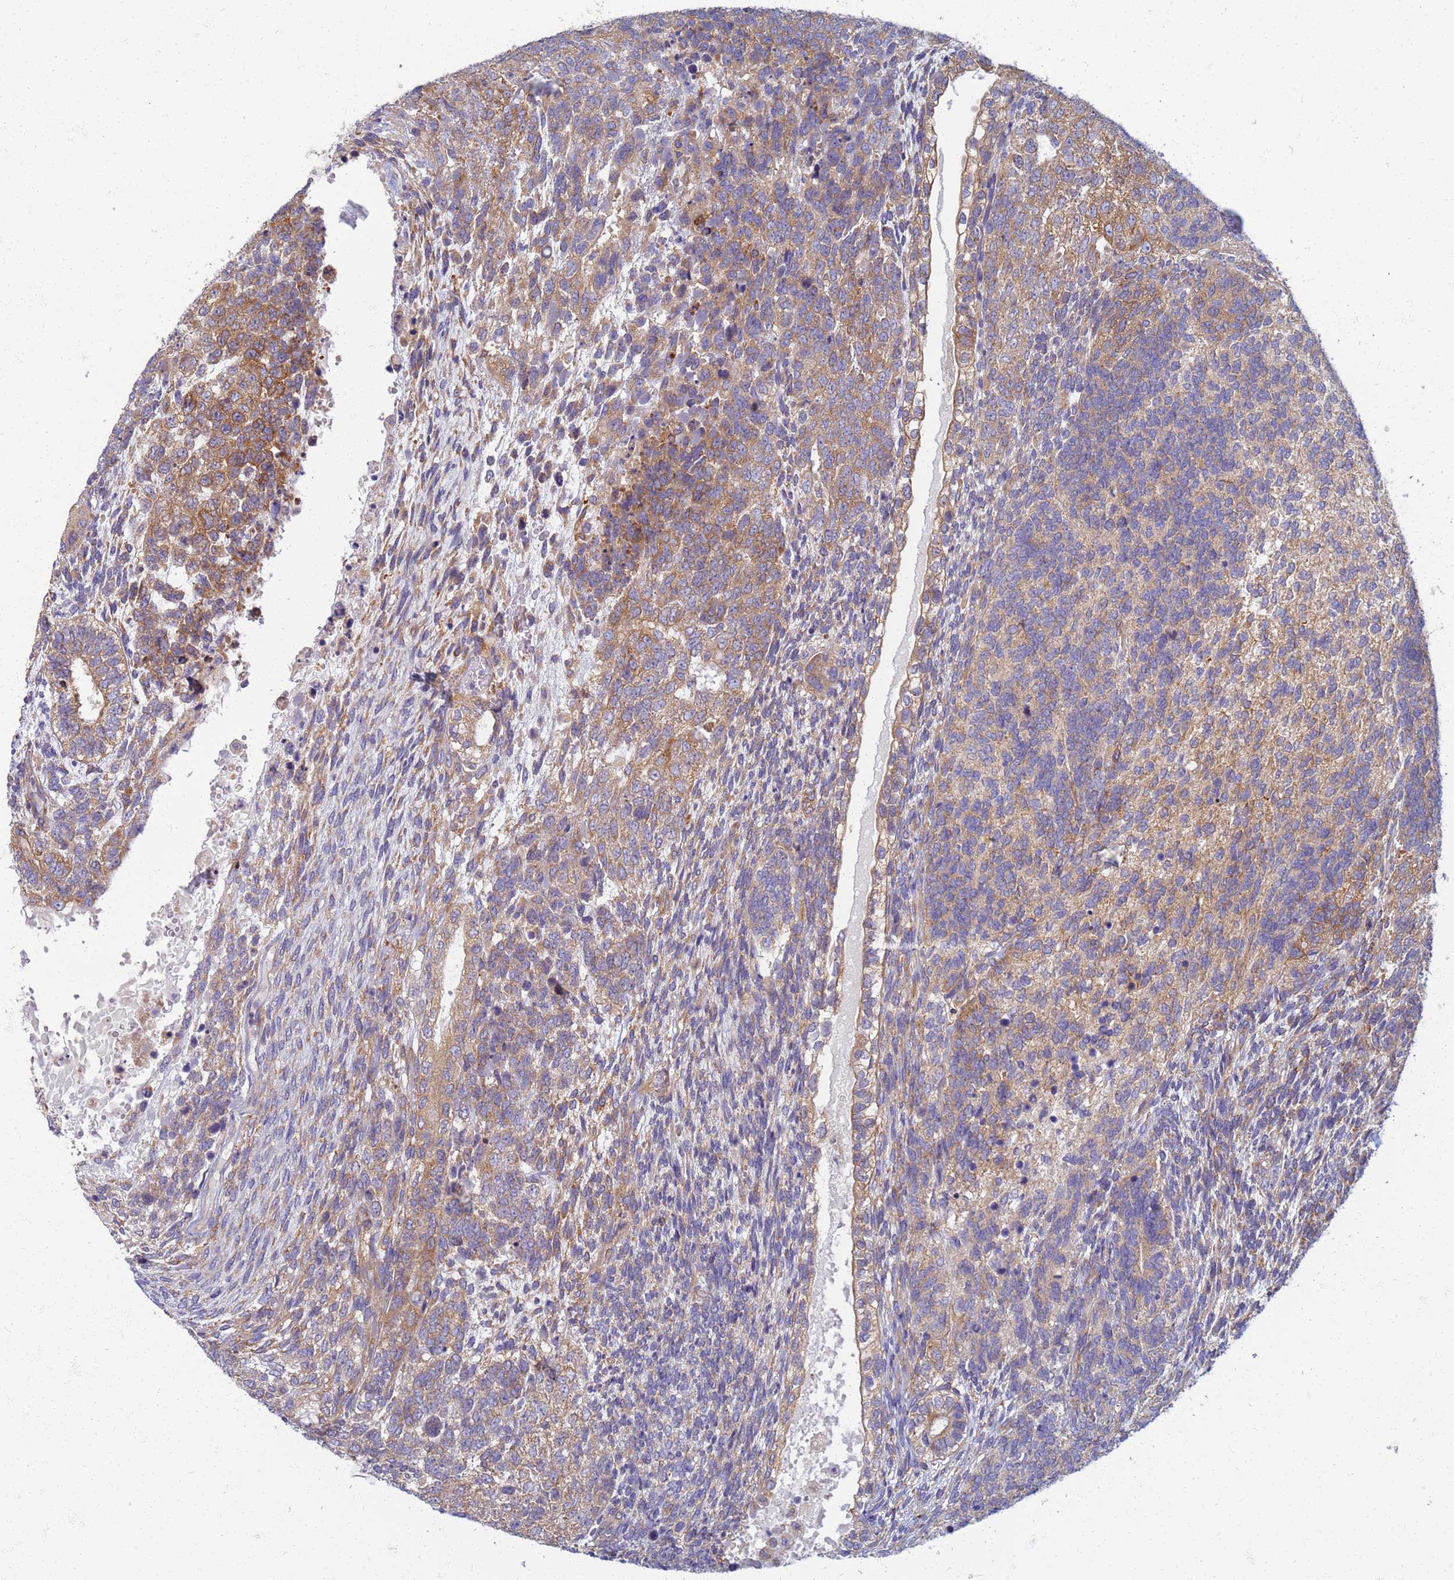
{"staining": {"intensity": "moderate", "quantity": ">75%", "location": "cytoplasmic/membranous"}, "tissue": "testis cancer", "cell_type": "Tumor cells", "image_type": "cancer", "snomed": [{"axis": "morphology", "description": "Carcinoma, Embryonal, NOS"}, {"axis": "topography", "description": "Testis"}], "caption": "This photomicrograph reveals IHC staining of testis embryonal carcinoma, with medium moderate cytoplasmic/membranous staining in approximately >75% of tumor cells.", "gene": "EEA1", "patient": {"sex": "male", "age": 23}}